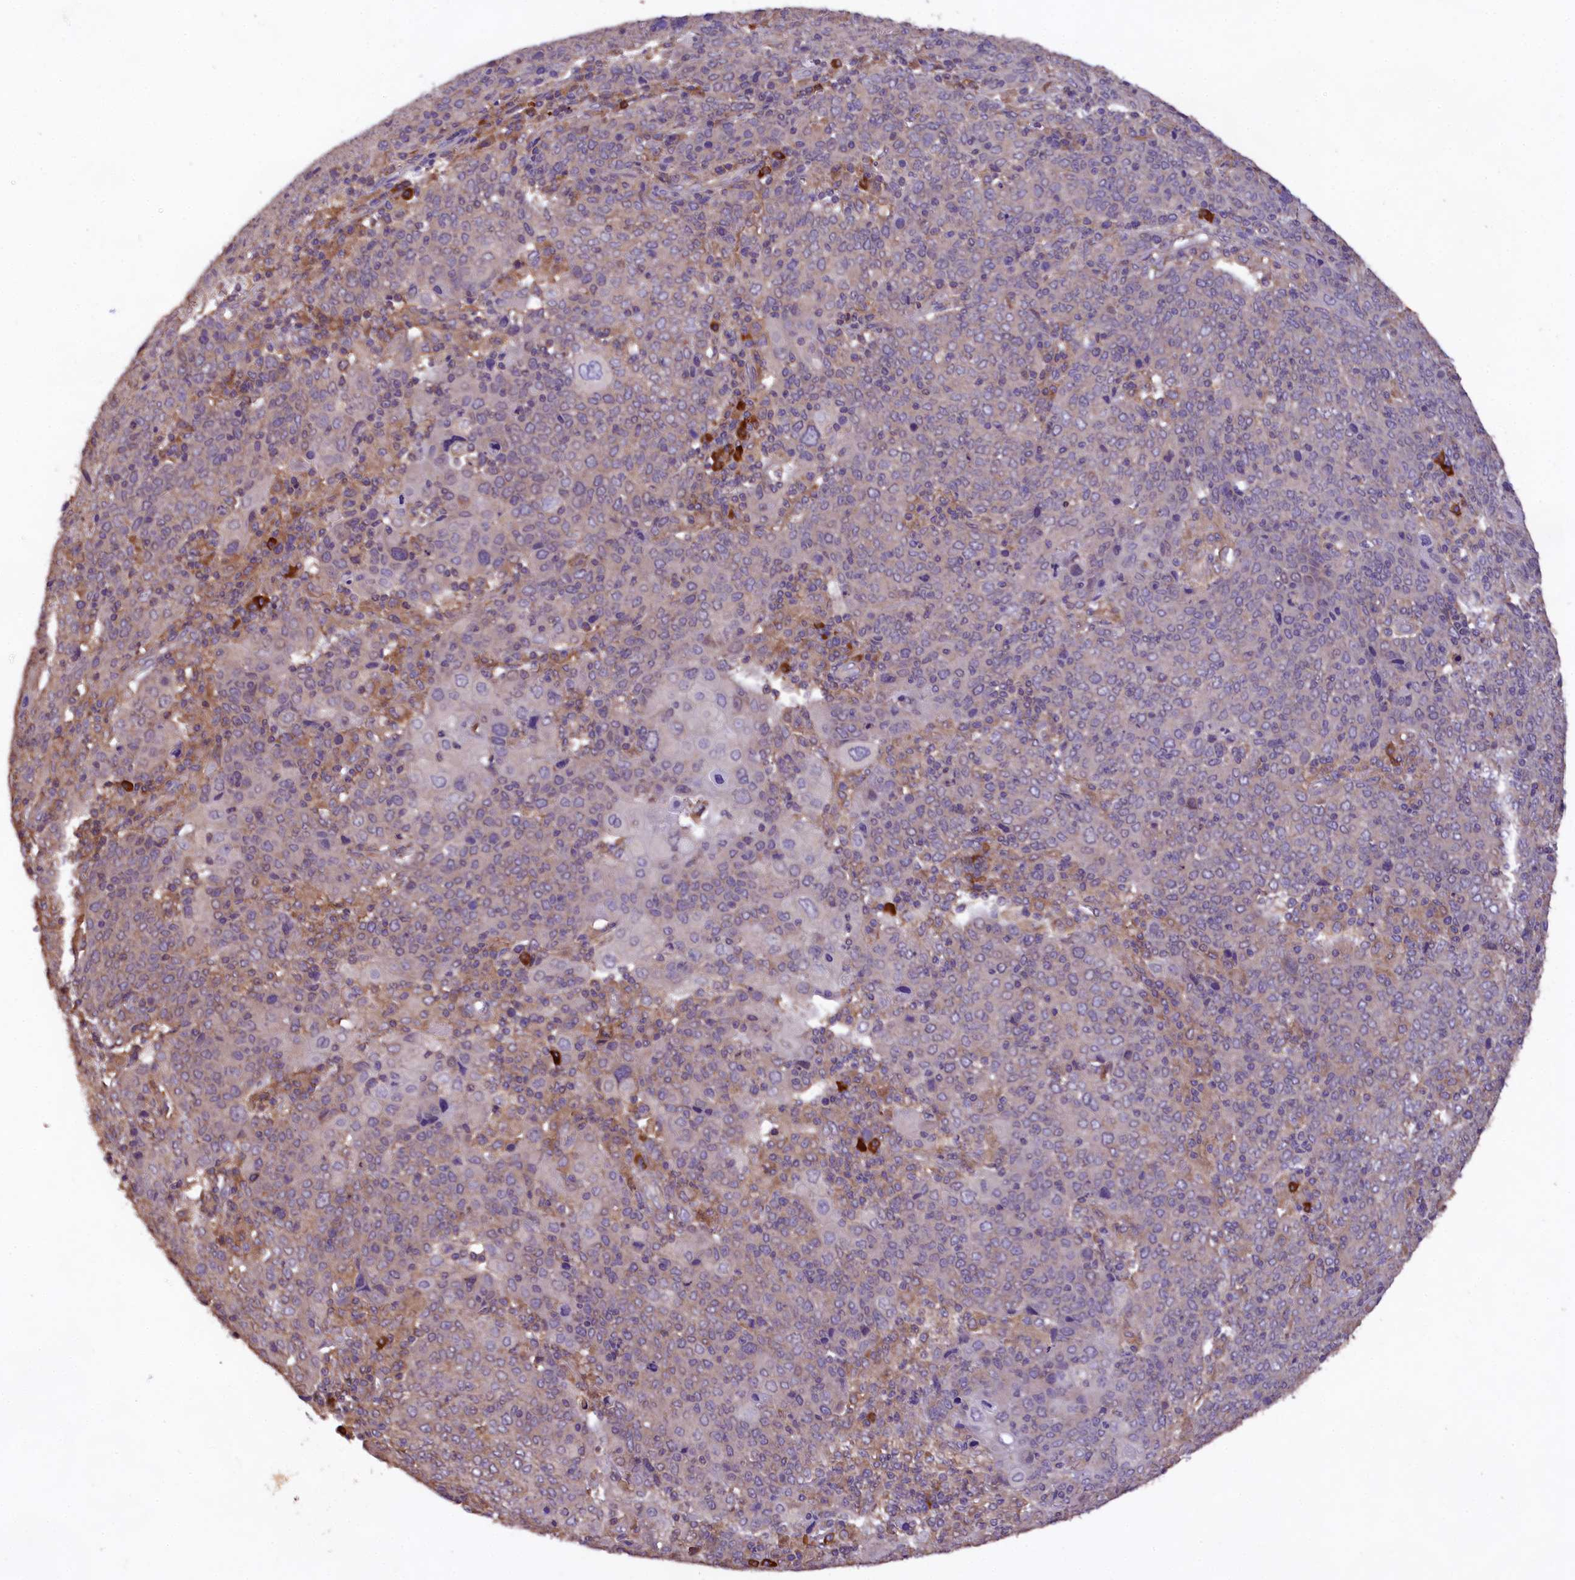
{"staining": {"intensity": "negative", "quantity": "none", "location": "none"}, "tissue": "cervical cancer", "cell_type": "Tumor cells", "image_type": "cancer", "snomed": [{"axis": "morphology", "description": "Squamous cell carcinoma, NOS"}, {"axis": "topography", "description": "Cervix"}], "caption": "The immunohistochemistry (IHC) image has no significant expression in tumor cells of cervical cancer (squamous cell carcinoma) tissue.", "gene": "ENKD1", "patient": {"sex": "female", "age": 67}}